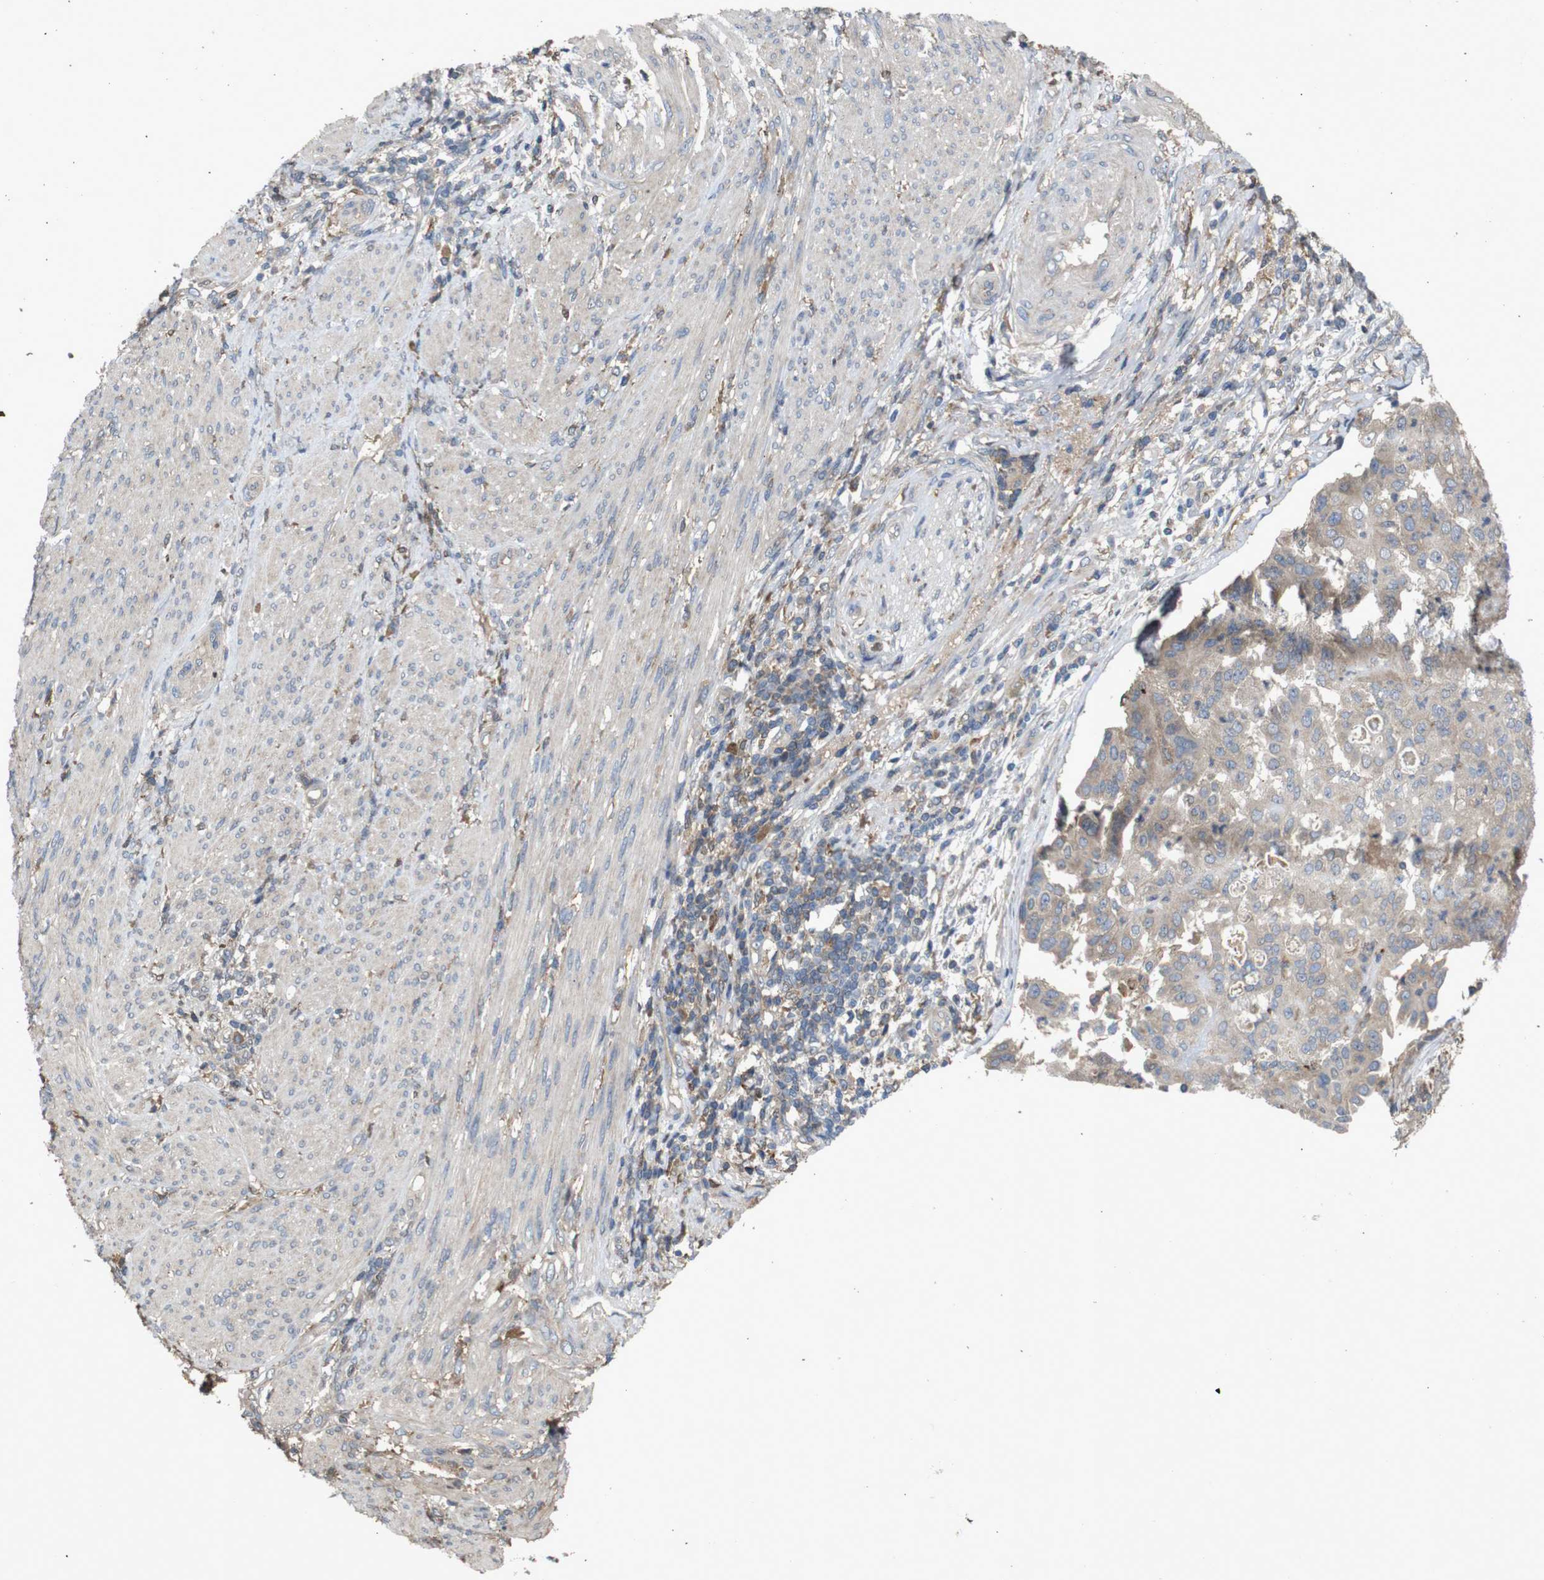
{"staining": {"intensity": "weak", "quantity": ">75%", "location": "cytoplasmic/membranous"}, "tissue": "endometrial cancer", "cell_type": "Tumor cells", "image_type": "cancer", "snomed": [{"axis": "morphology", "description": "Adenocarcinoma, NOS"}, {"axis": "topography", "description": "Endometrium"}], "caption": "Immunohistochemical staining of human endometrial cancer exhibits low levels of weak cytoplasmic/membranous staining in approximately >75% of tumor cells. The staining is performed using DAB (3,3'-diaminobenzidine) brown chromogen to label protein expression. The nuclei are counter-stained blue using hematoxylin.", "gene": "PTPN1", "patient": {"sex": "female", "age": 85}}